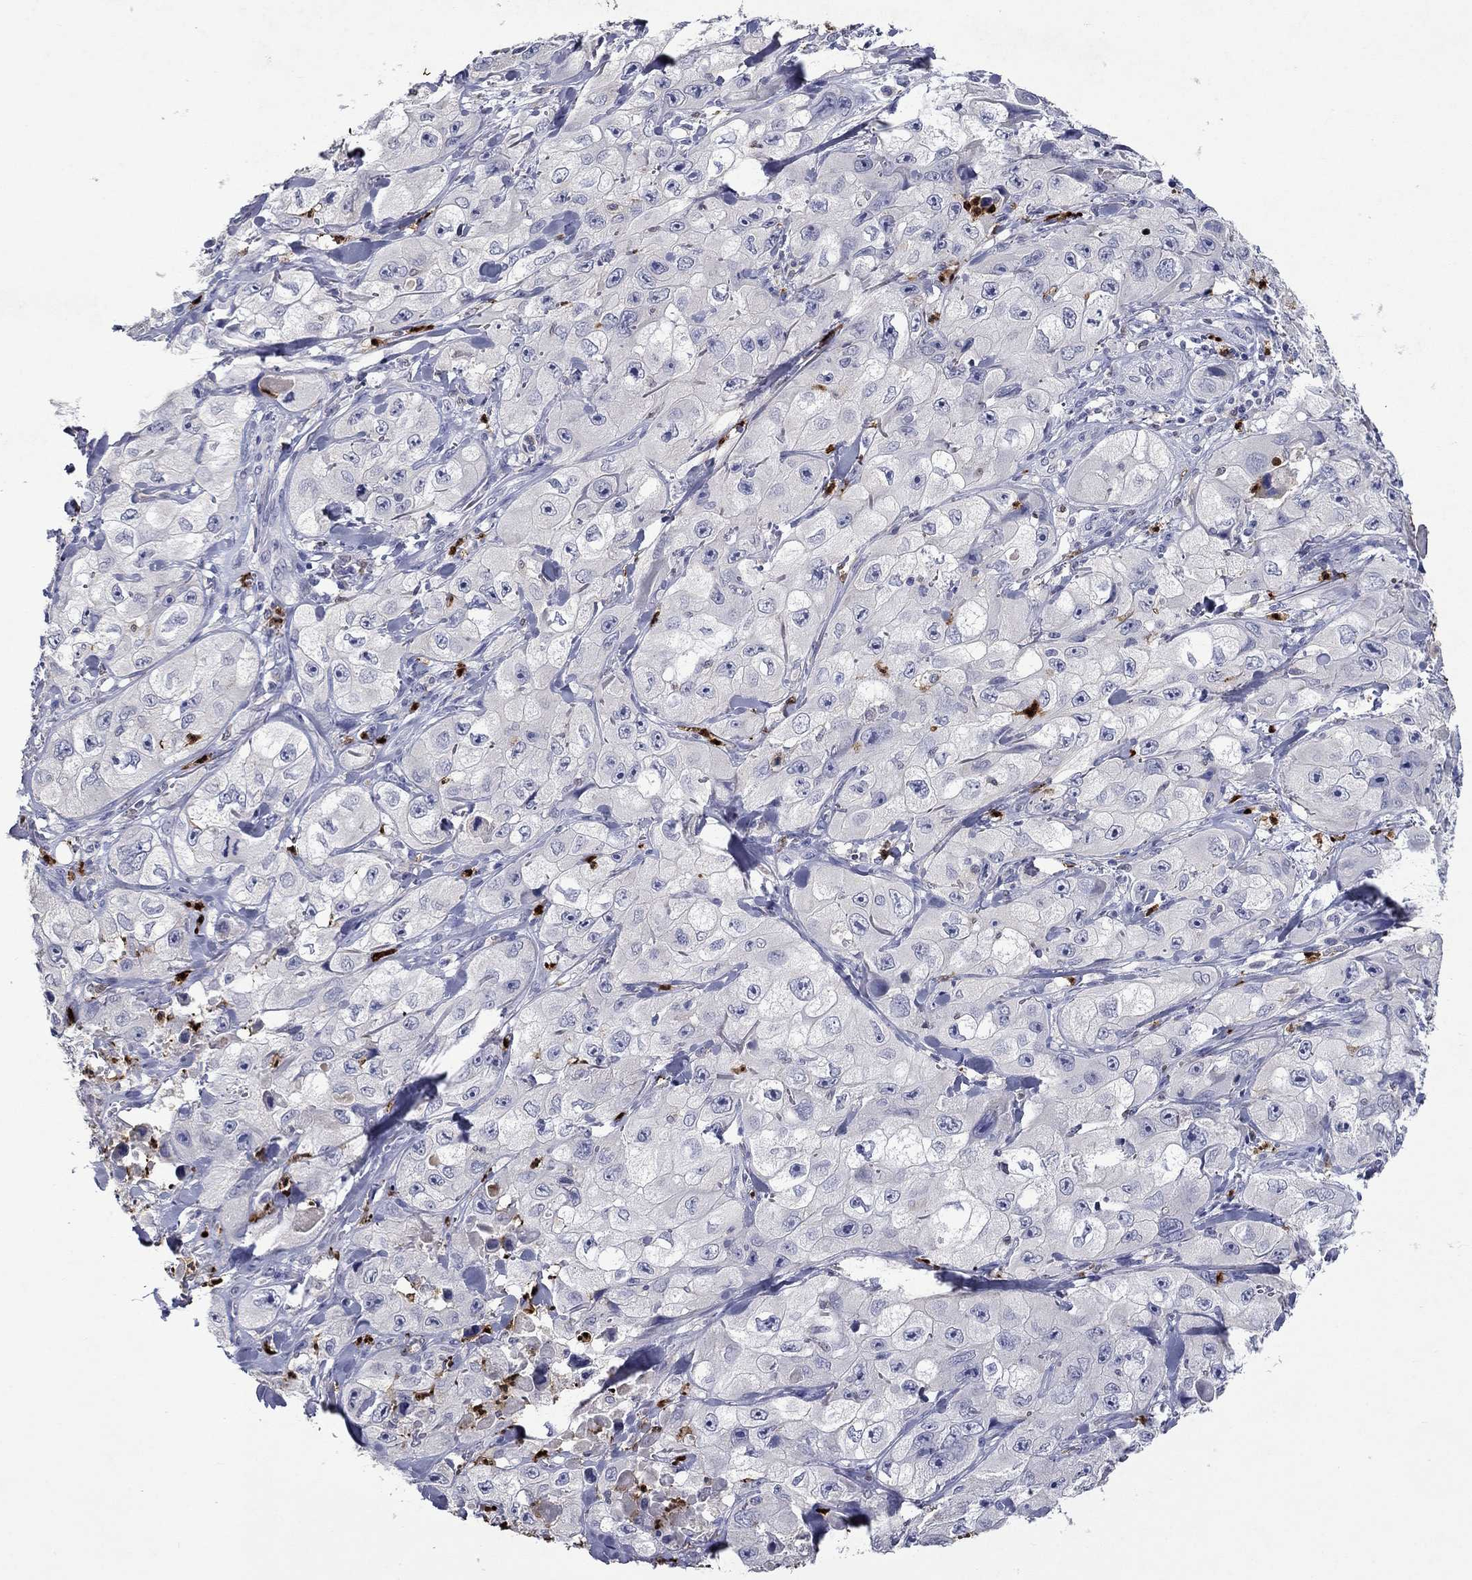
{"staining": {"intensity": "negative", "quantity": "none", "location": "none"}, "tissue": "skin cancer", "cell_type": "Tumor cells", "image_type": "cancer", "snomed": [{"axis": "morphology", "description": "Squamous cell carcinoma, NOS"}, {"axis": "topography", "description": "Skin"}, {"axis": "topography", "description": "Subcutis"}], "caption": "This is an immunohistochemistry micrograph of skin squamous cell carcinoma. There is no expression in tumor cells.", "gene": "IRF5", "patient": {"sex": "male", "age": 73}}